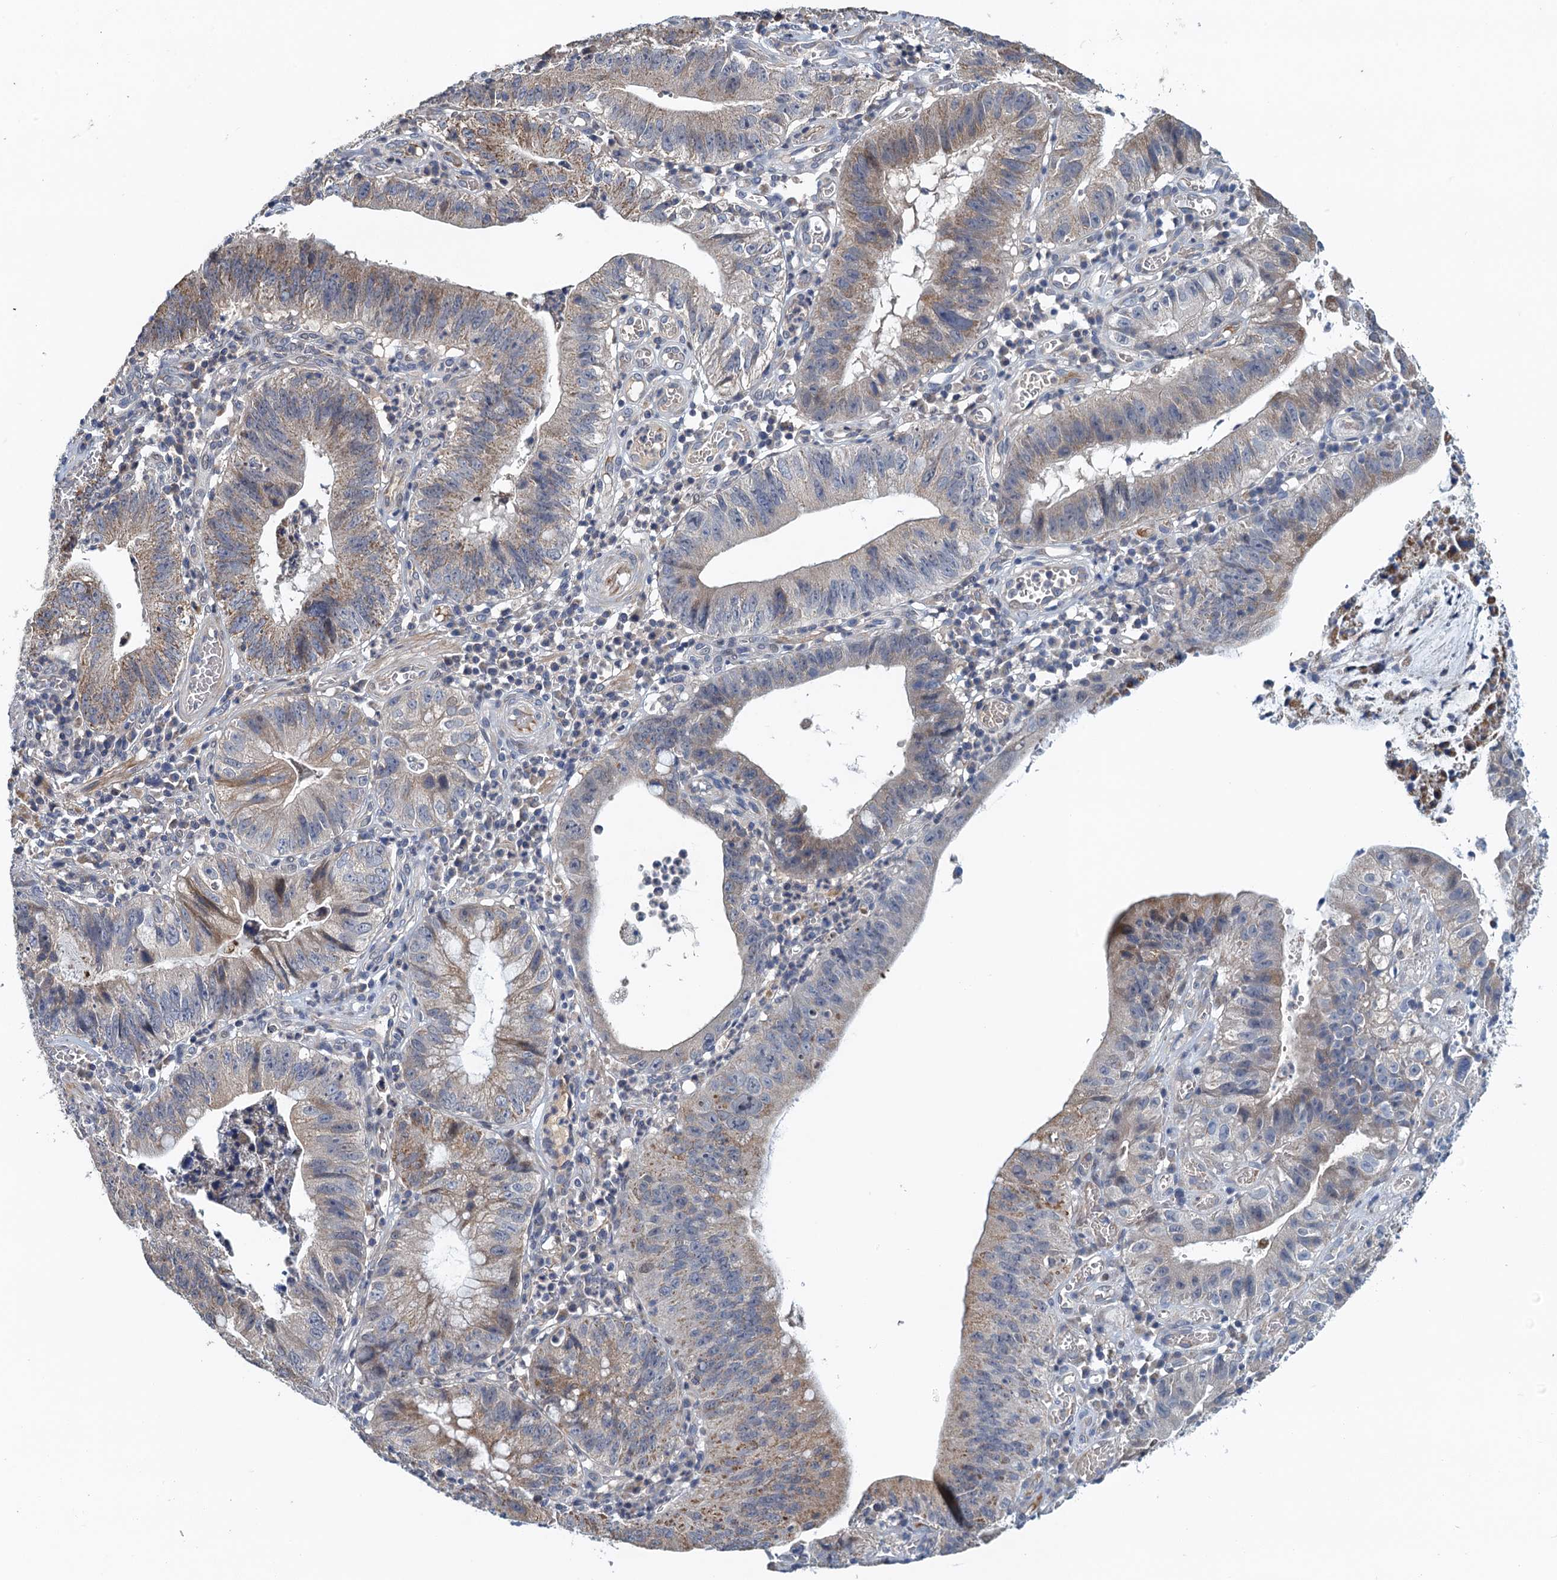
{"staining": {"intensity": "weak", "quantity": "25%-75%", "location": "cytoplasmic/membranous"}, "tissue": "stomach cancer", "cell_type": "Tumor cells", "image_type": "cancer", "snomed": [{"axis": "morphology", "description": "Adenocarcinoma, NOS"}, {"axis": "topography", "description": "Stomach"}], "caption": "Stomach adenocarcinoma stained with a brown dye demonstrates weak cytoplasmic/membranous positive expression in approximately 25%-75% of tumor cells.", "gene": "MDM1", "patient": {"sex": "male", "age": 59}}